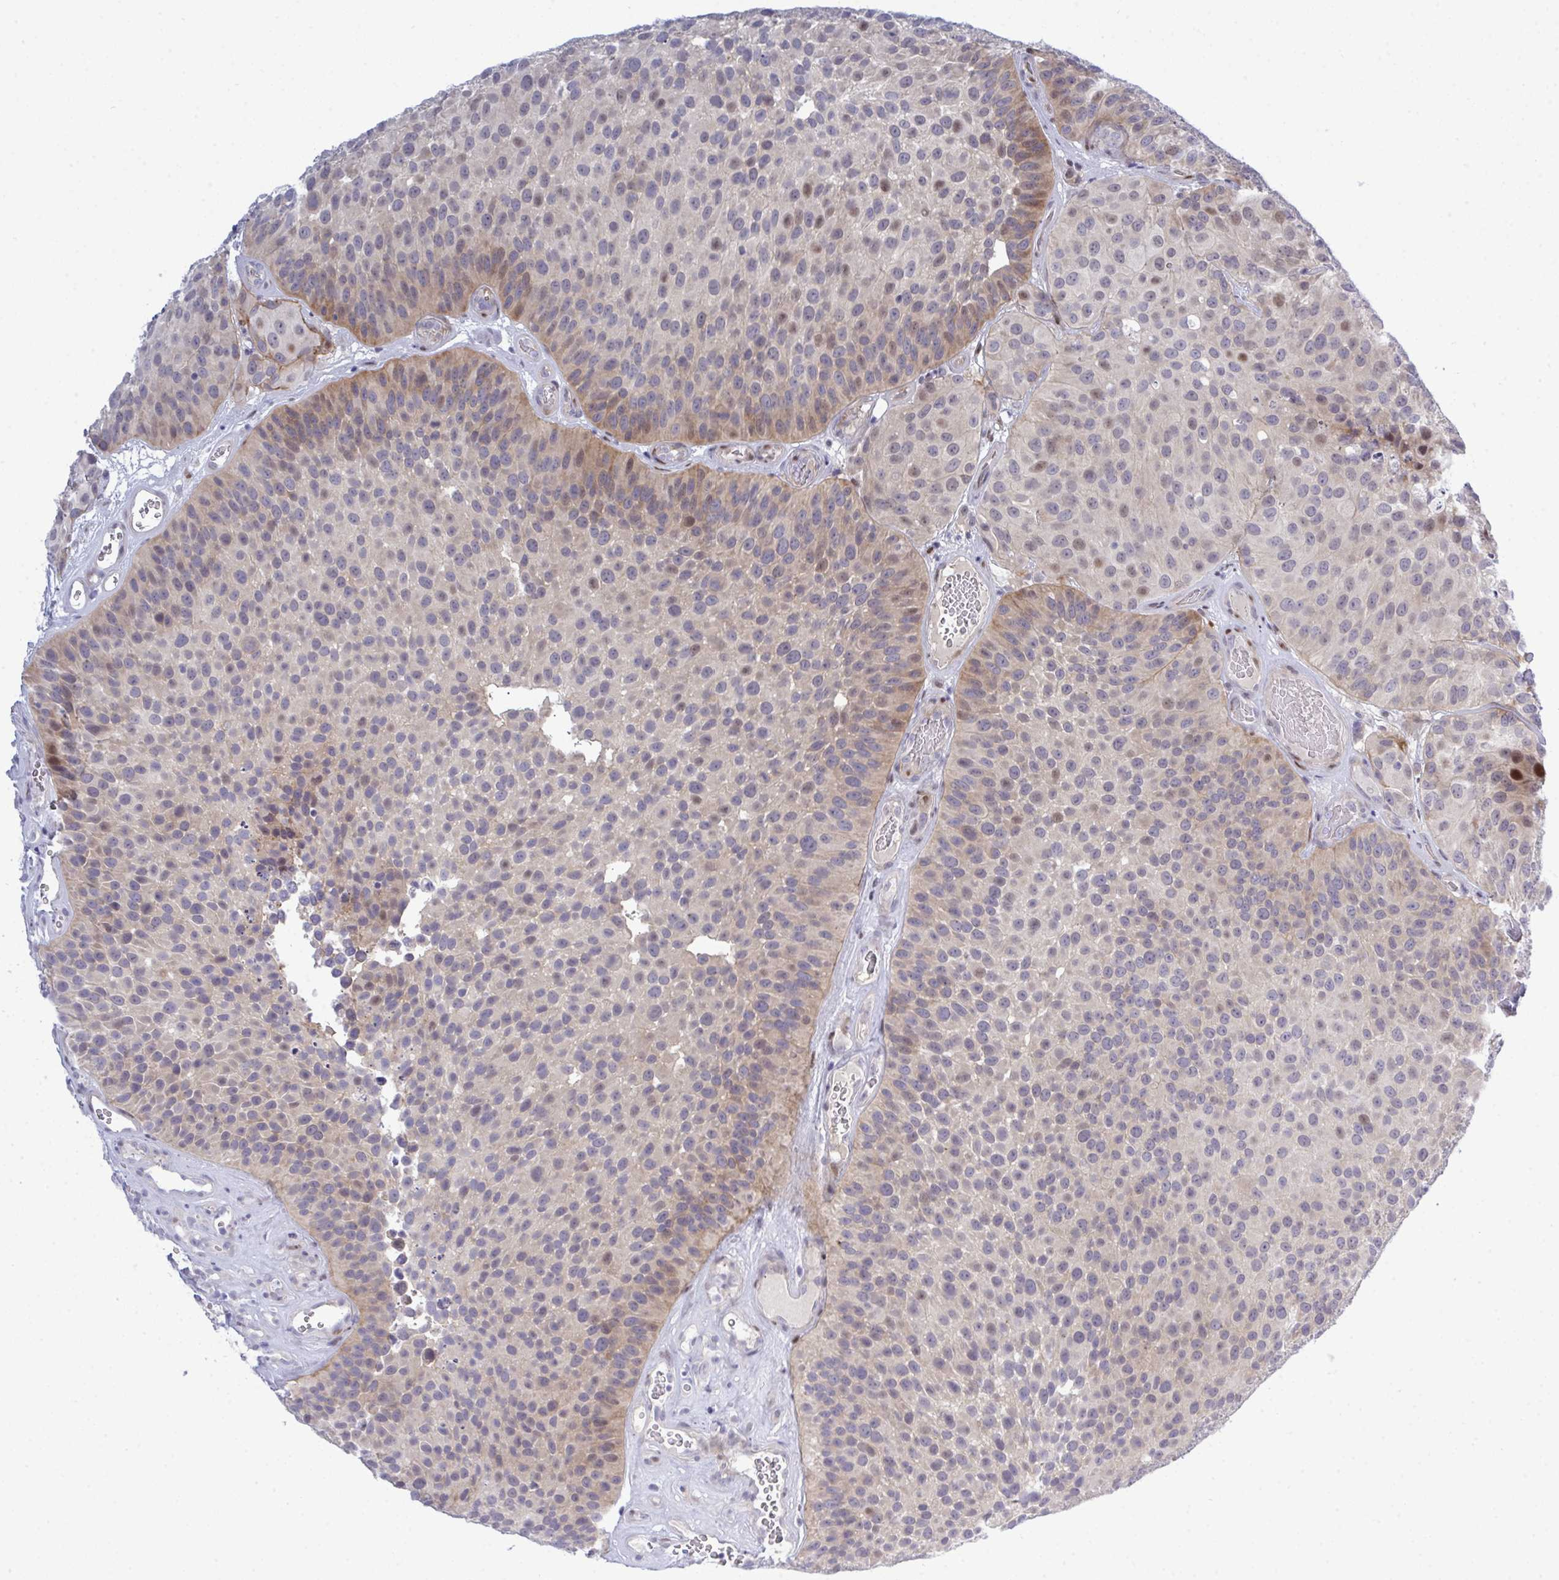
{"staining": {"intensity": "moderate", "quantity": "<25%", "location": "cytoplasmic/membranous,nuclear"}, "tissue": "urothelial cancer", "cell_type": "Tumor cells", "image_type": "cancer", "snomed": [{"axis": "morphology", "description": "Urothelial carcinoma, Low grade"}, {"axis": "topography", "description": "Urinary bladder"}], "caption": "Human urothelial cancer stained with a brown dye reveals moderate cytoplasmic/membranous and nuclear positive staining in about <25% of tumor cells.", "gene": "TAB1", "patient": {"sex": "male", "age": 76}}